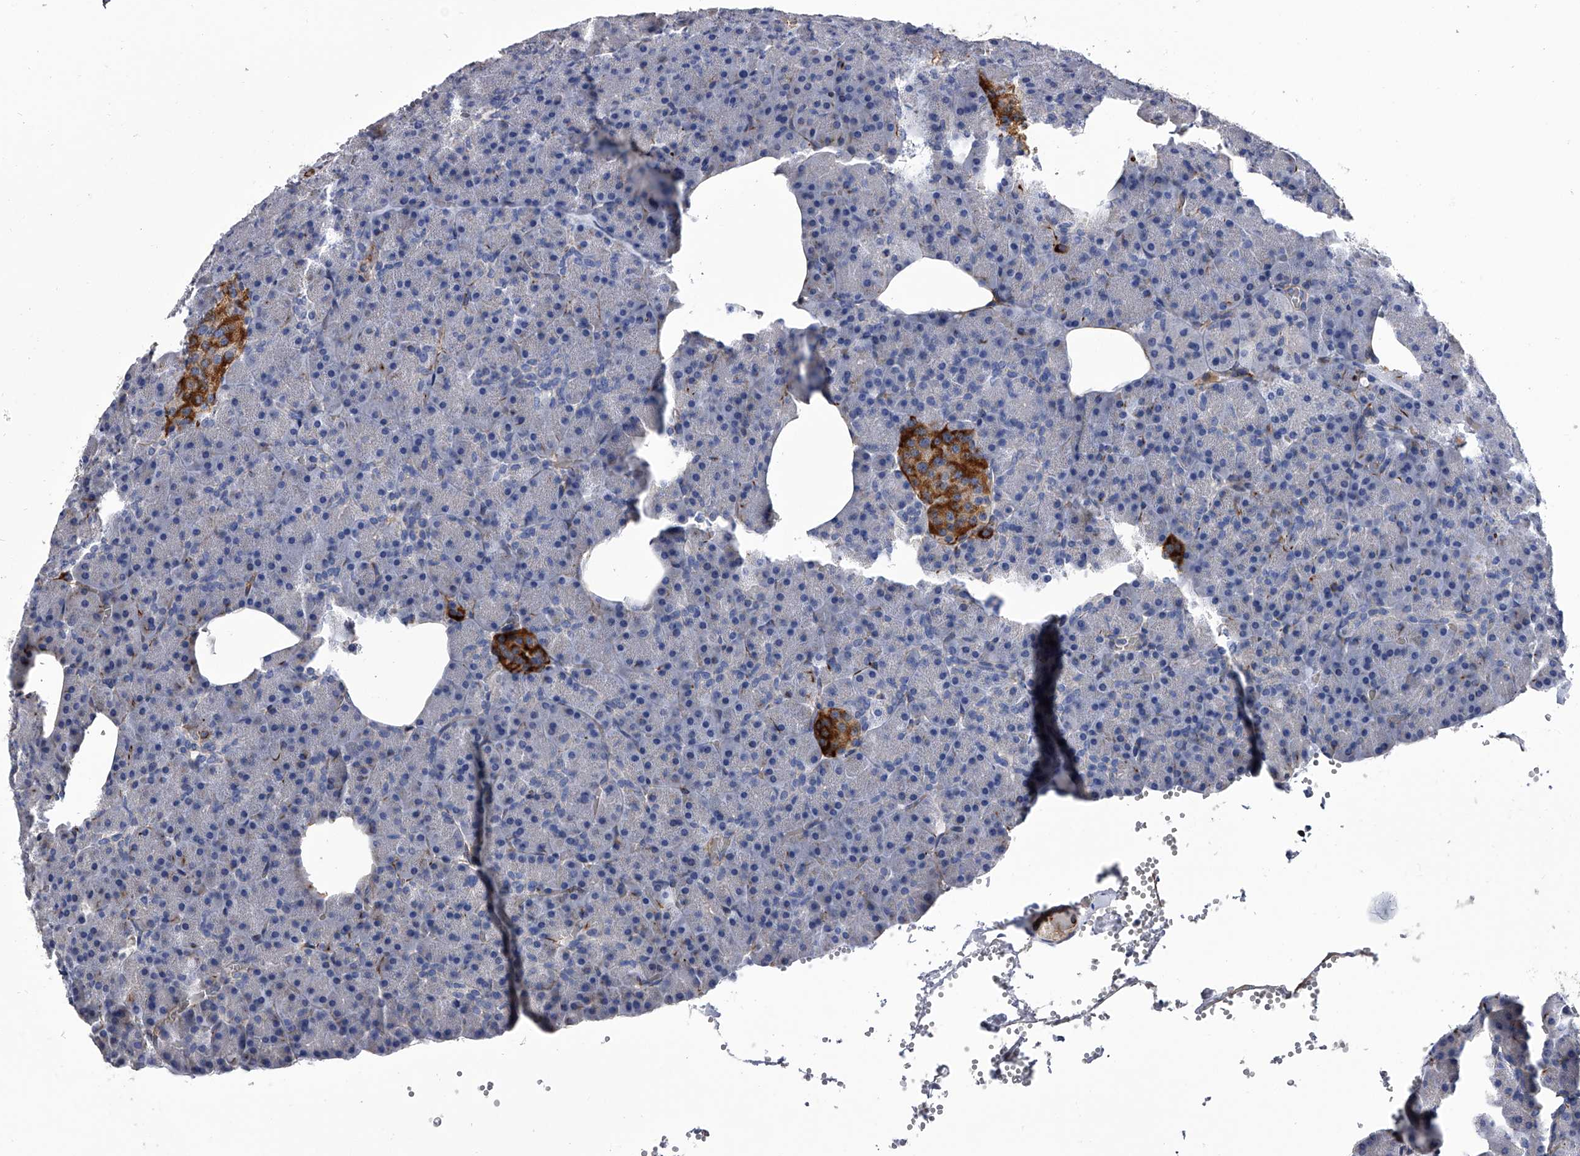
{"staining": {"intensity": "negative", "quantity": "none", "location": "none"}, "tissue": "pancreas", "cell_type": "Exocrine glandular cells", "image_type": "normal", "snomed": [{"axis": "morphology", "description": "Normal tissue, NOS"}, {"axis": "morphology", "description": "Carcinoid, malignant, NOS"}, {"axis": "topography", "description": "Pancreas"}], "caption": "Immunohistochemistry of unremarkable pancreas demonstrates no expression in exocrine glandular cells. The staining was performed using DAB to visualize the protein expression in brown, while the nuclei were stained in blue with hematoxylin (Magnification: 20x).", "gene": "EFCAB7", "patient": {"sex": "female", "age": 35}}